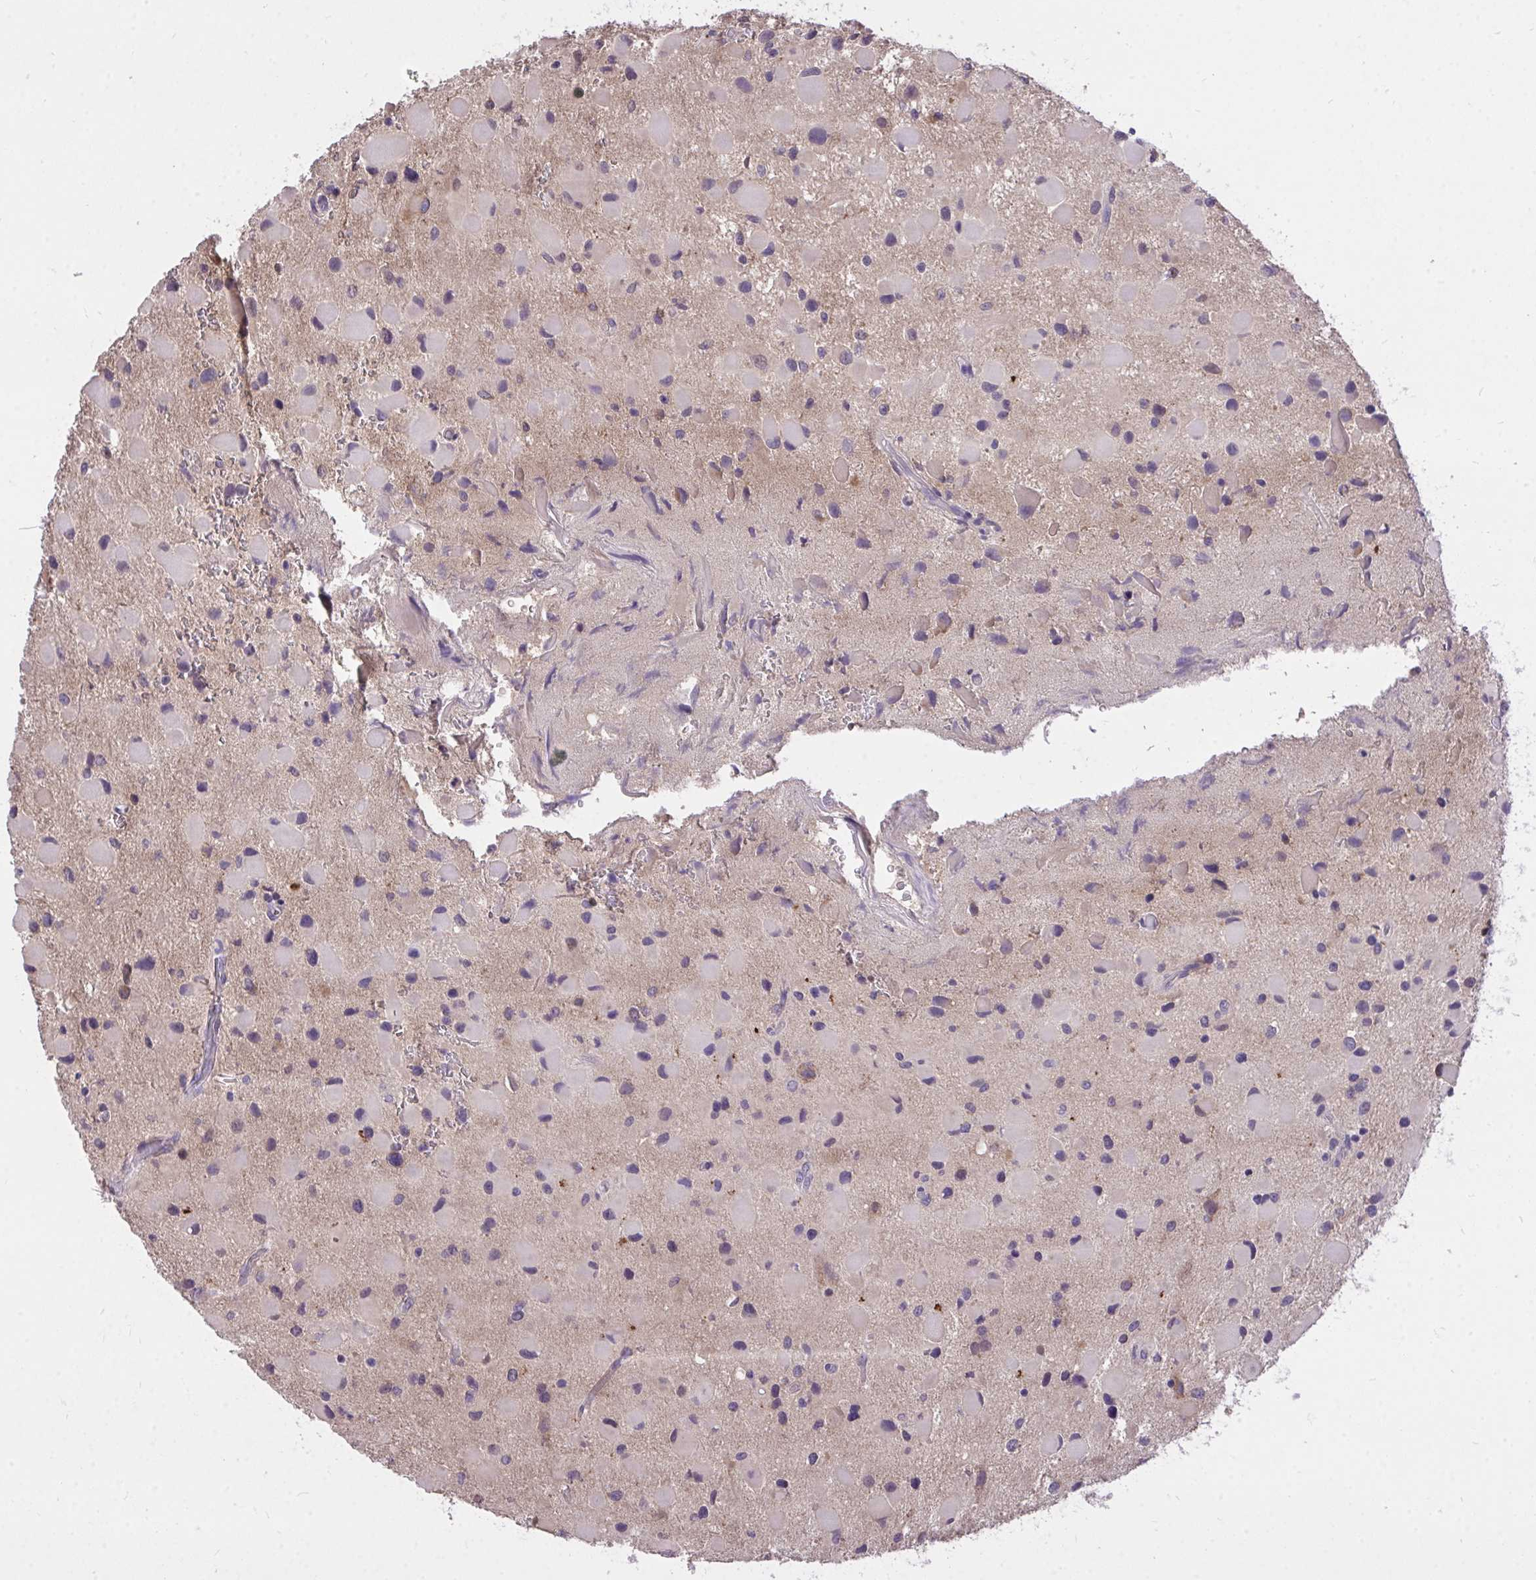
{"staining": {"intensity": "moderate", "quantity": "<25%", "location": "cytoplasmic/membranous"}, "tissue": "glioma", "cell_type": "Tumor cells", "image_type": "cancer", "snomed": [{"axis": "morphology", "description": "Glioma, malignant, Low grade"}, {"axis": "topography", "description": "Brain"}], "caption": "The image shows a brown stain indicating the presence of a protein in the cytoplasmic/membranous of tumor cells in glioma.", "gene": "MPC2", "patient": {"sex": "female", "age": 32}}